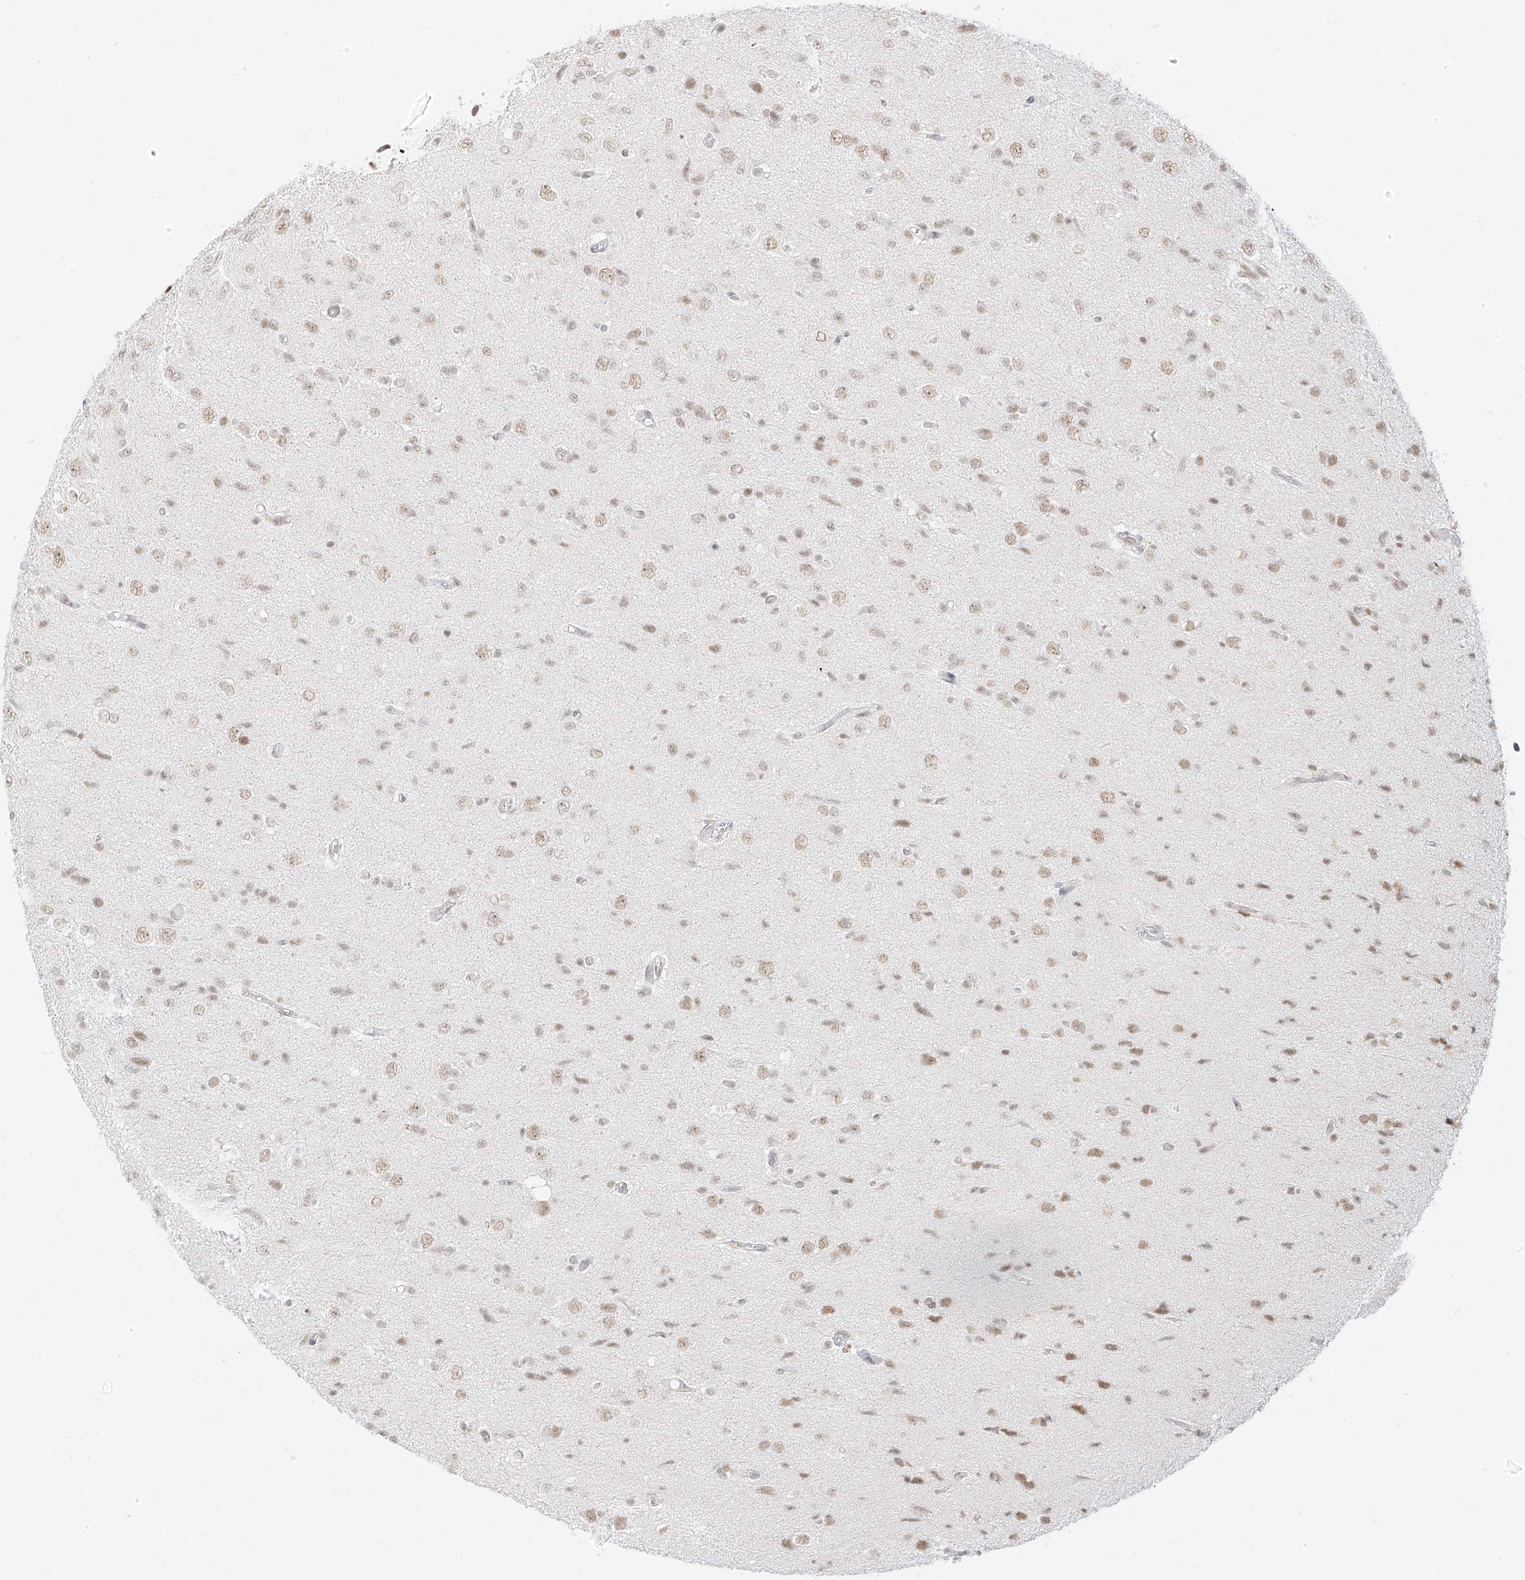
{"staining": {"intensity": "weak", "quantity": "25%-75%", "location": "nuclear"}, "tissue": "glioma", "cell_type": "Tumor cells", "image_type": "cancer", "snomed": [{"axis": "morphology", "description": "Glioma, malignant, High grade"}, {"axis": "topography", "description": "Brain"}], "caption": "The immunohistochemical stain labels weak nuclear positivity in tumor cells of glioma tissue.", "gene": "SUPT5H", "patient": {"sex": "female", "age": 59}}